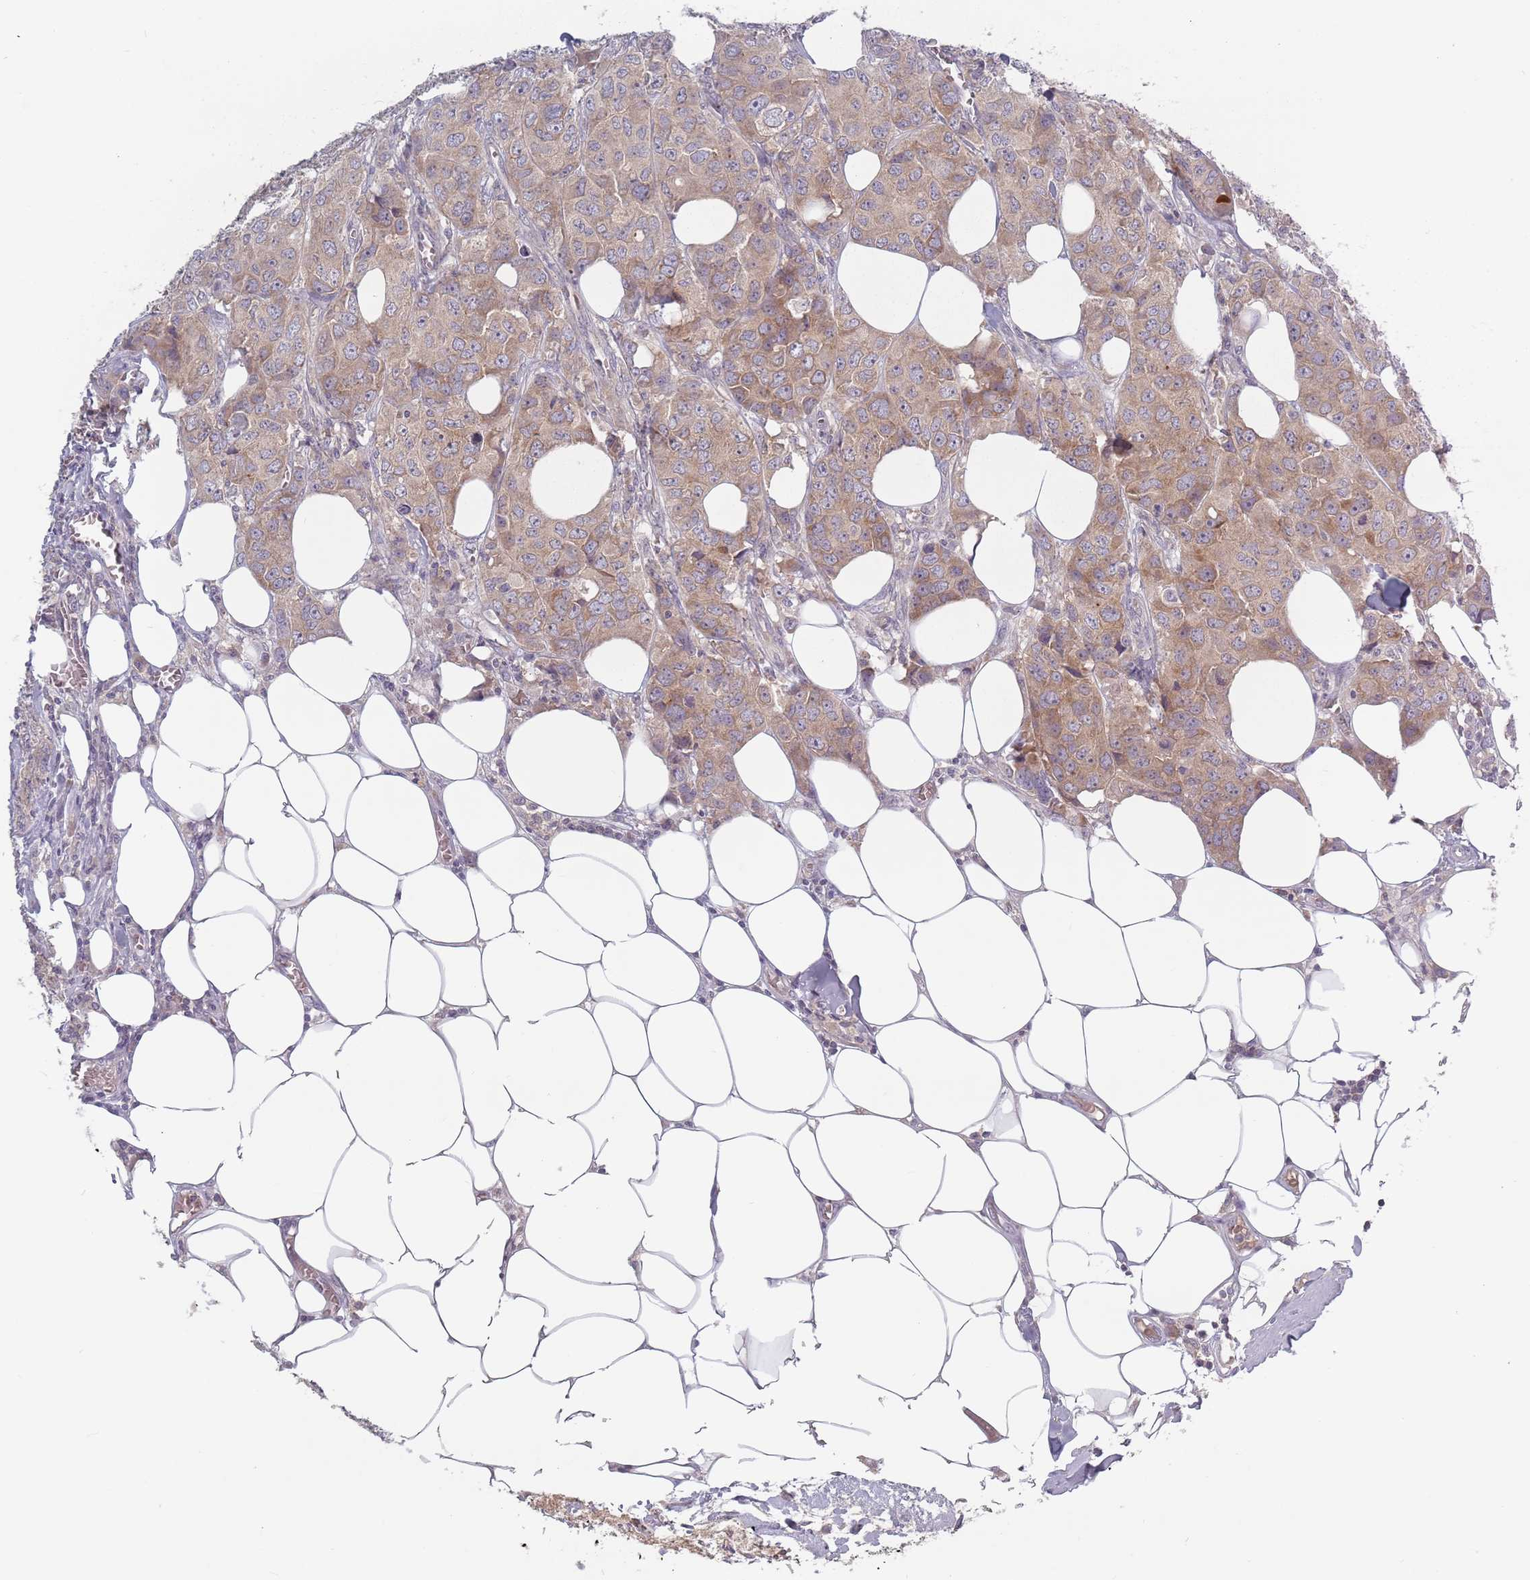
{"staining": {"intensity": "weak", "quantity": "25%-75%", "location": "cytoplasmic/membranous"}, "tissue": "breast cancer", "cell_type": "Tumor cells", "image_type": "cancer", "snomed": [{"axis": "morphology", "description": "Duct carcinoma"}, {"axis": "topography", "description": "Breast"}], "caption": "A micrograph showing weak cytoplasmic/membranous staining in approximately 25%-75% of tumor cells in intraductal carcinoma (breast), as visualized by brown immunohistochemical staining.", "gene": "ASB13", "patient": {"sex": "female", "age": 43}}